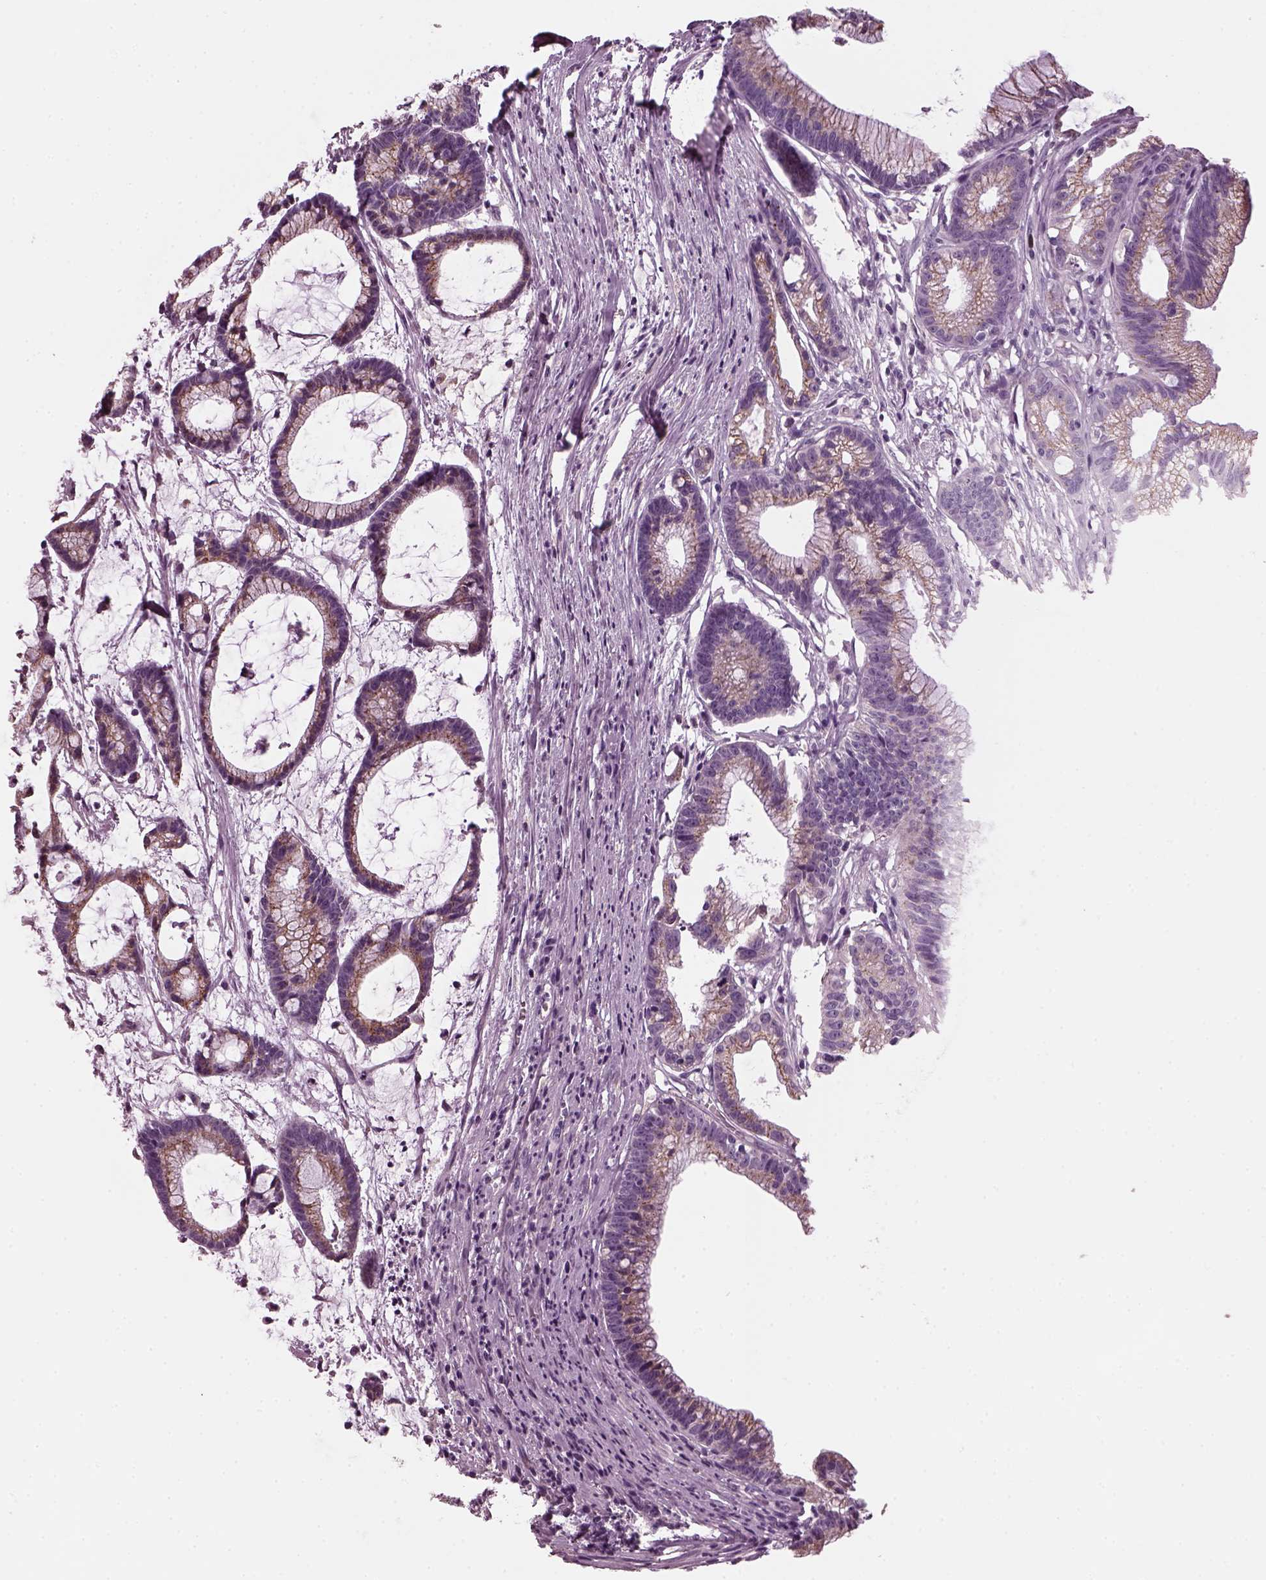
{"staining": {"intensity": "moderate", "quantity": ">75%", "location": "cytoplasmic/membranous"}, "tissue": "colorectal cancer", "cell_type": "Tumor cells", "image_type": "cancer", "snomed": [{"axis": "morphology", "description": "Adenocarcinoma, NOS"}, {"axis": "topography", "description": "Colon"}], "caption": "There is medium levels of moderate cytoplasmic/membranous staining in tumor cells of colorectal cancer, as demonstrated by immunohistochemical staining (brown color).", "gene": "PRR9", "patient": {"sex": "female", "age": 78}}